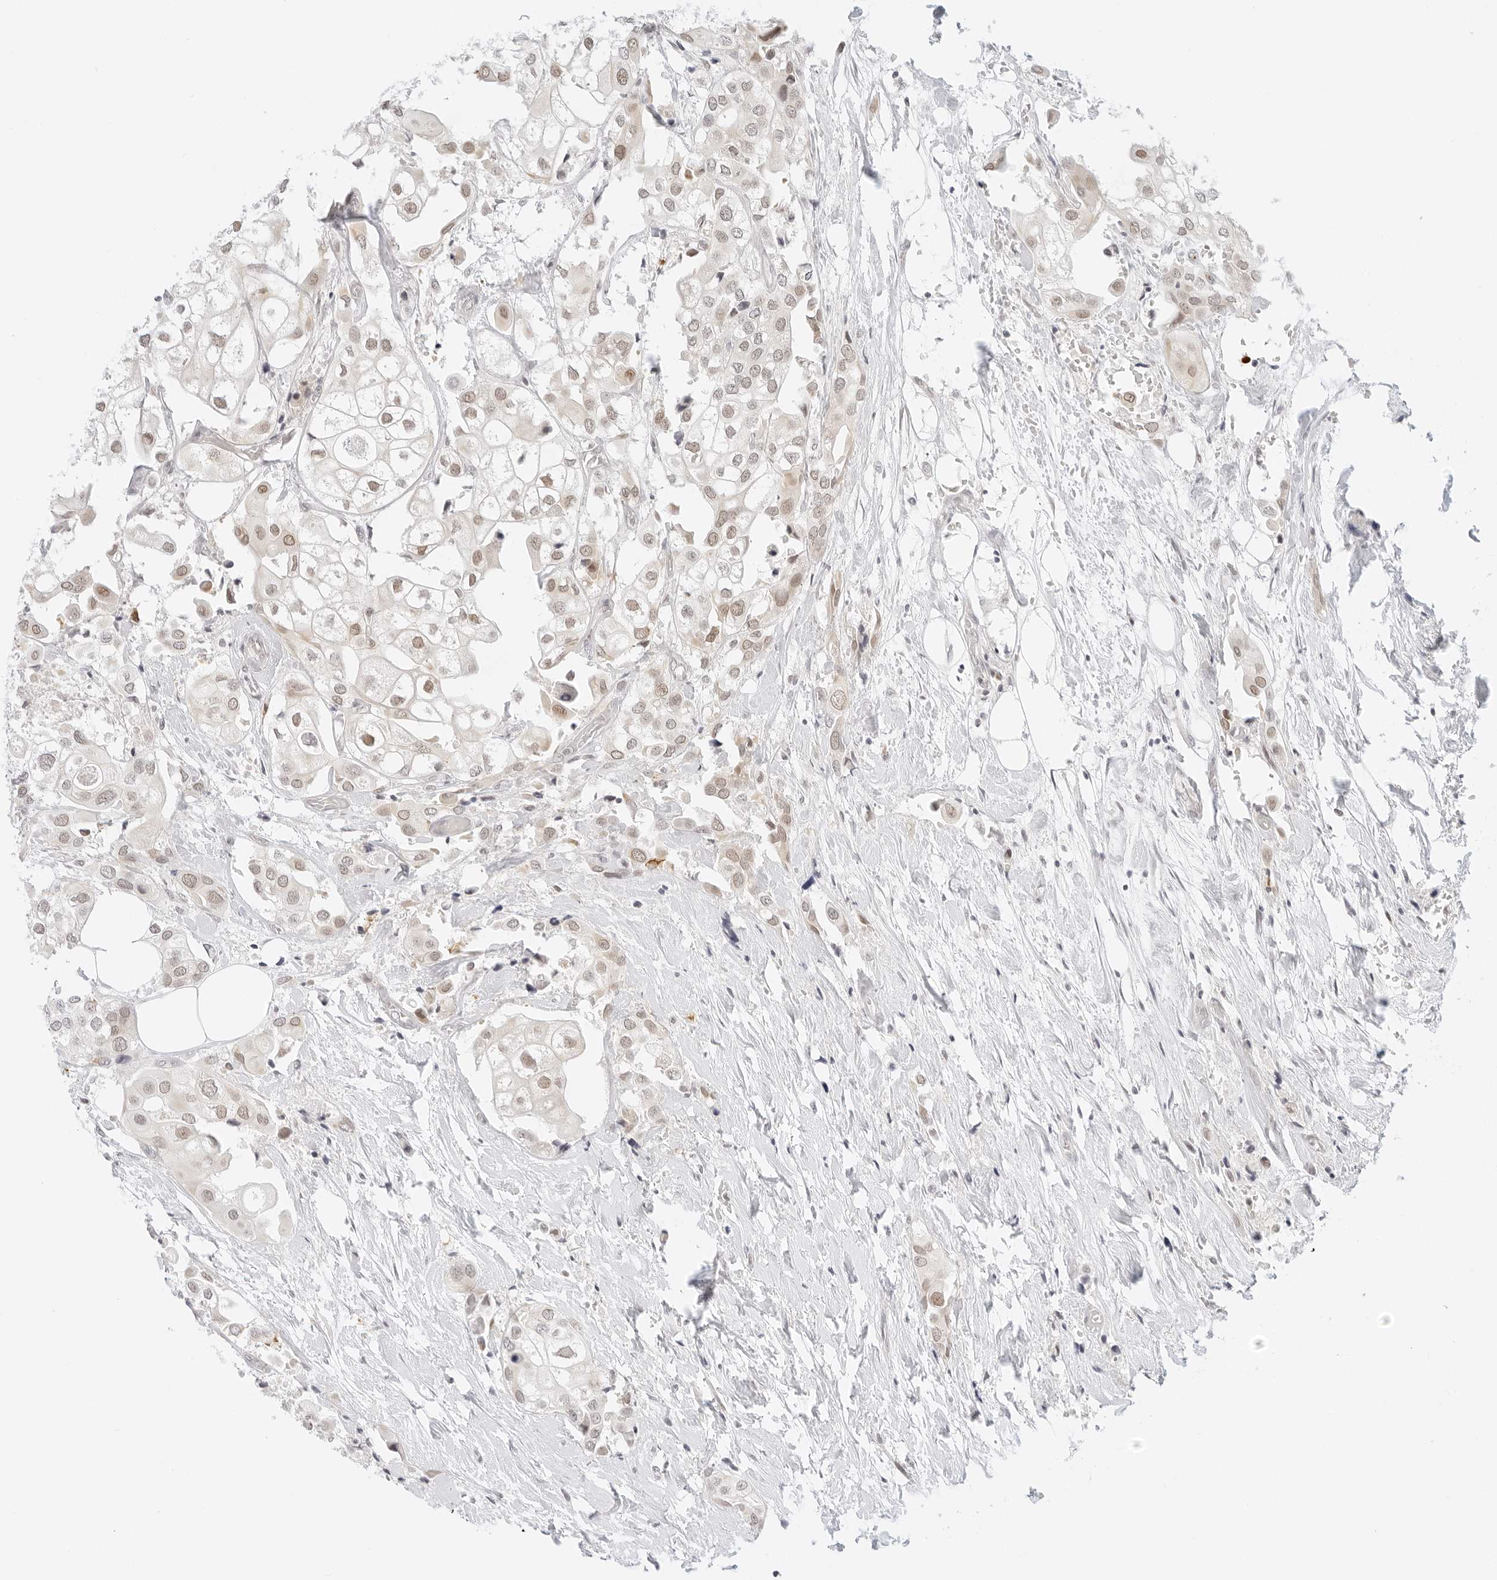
{"staining": {"intensity": "weak", "quantity": "<25%", "location": "nuclear"}, "tissue": "urothelial cancer", "cell_type": "Tumor cells", "image_type": "cancer", "snomed": [{"axis": "morphology", "description": "Urothelial carcinoma, High grade"}, {"axis": "topography", "description": "Urinary bladder"}], "caption": "This is a histopathology image of immunohistochemistry (IHC) staining of high-grade urothelial carcinoma, which shows no staining in tumor cells.", "gene": "POLR3C", "patient": {"sex": "male", "age": 64}}